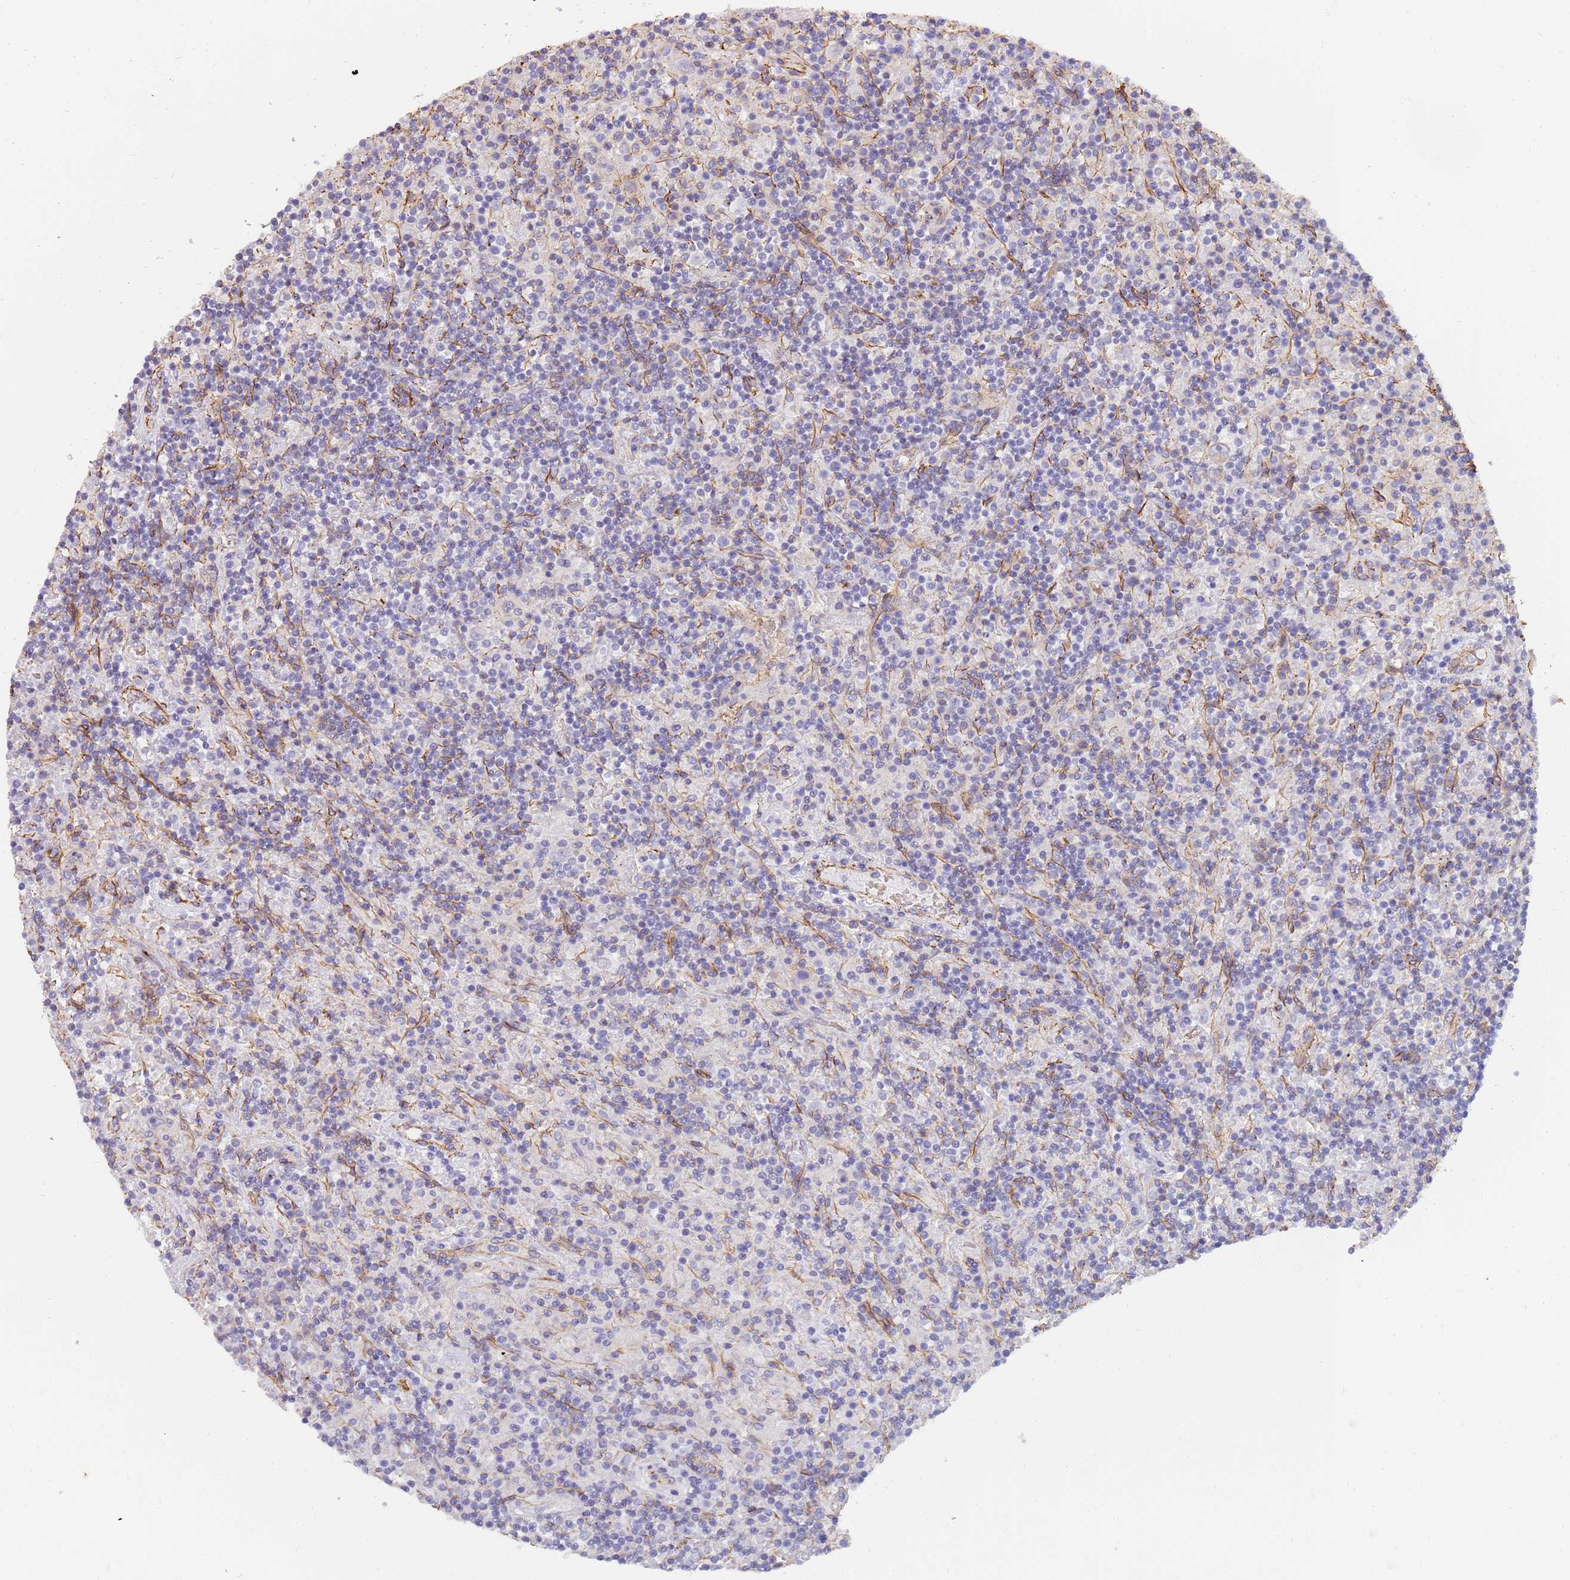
{"staining": {"intensity": "negative", "quantity": "none", "location": "none"}, "tissue": "lymphoma", "cell_type": "Tumor cells", "image_type": "cancer", "snomed": [{"axis": "morphology", "description": "Hodgkin's disease, NOS"}, {"axis": "topography", "description": "Lymph node"}], "caption": "Tumor cells are negative for brown protein staining in lymphoma.", "gene": "GFRAL", "patient": {"sex": "male", "age": 70}}